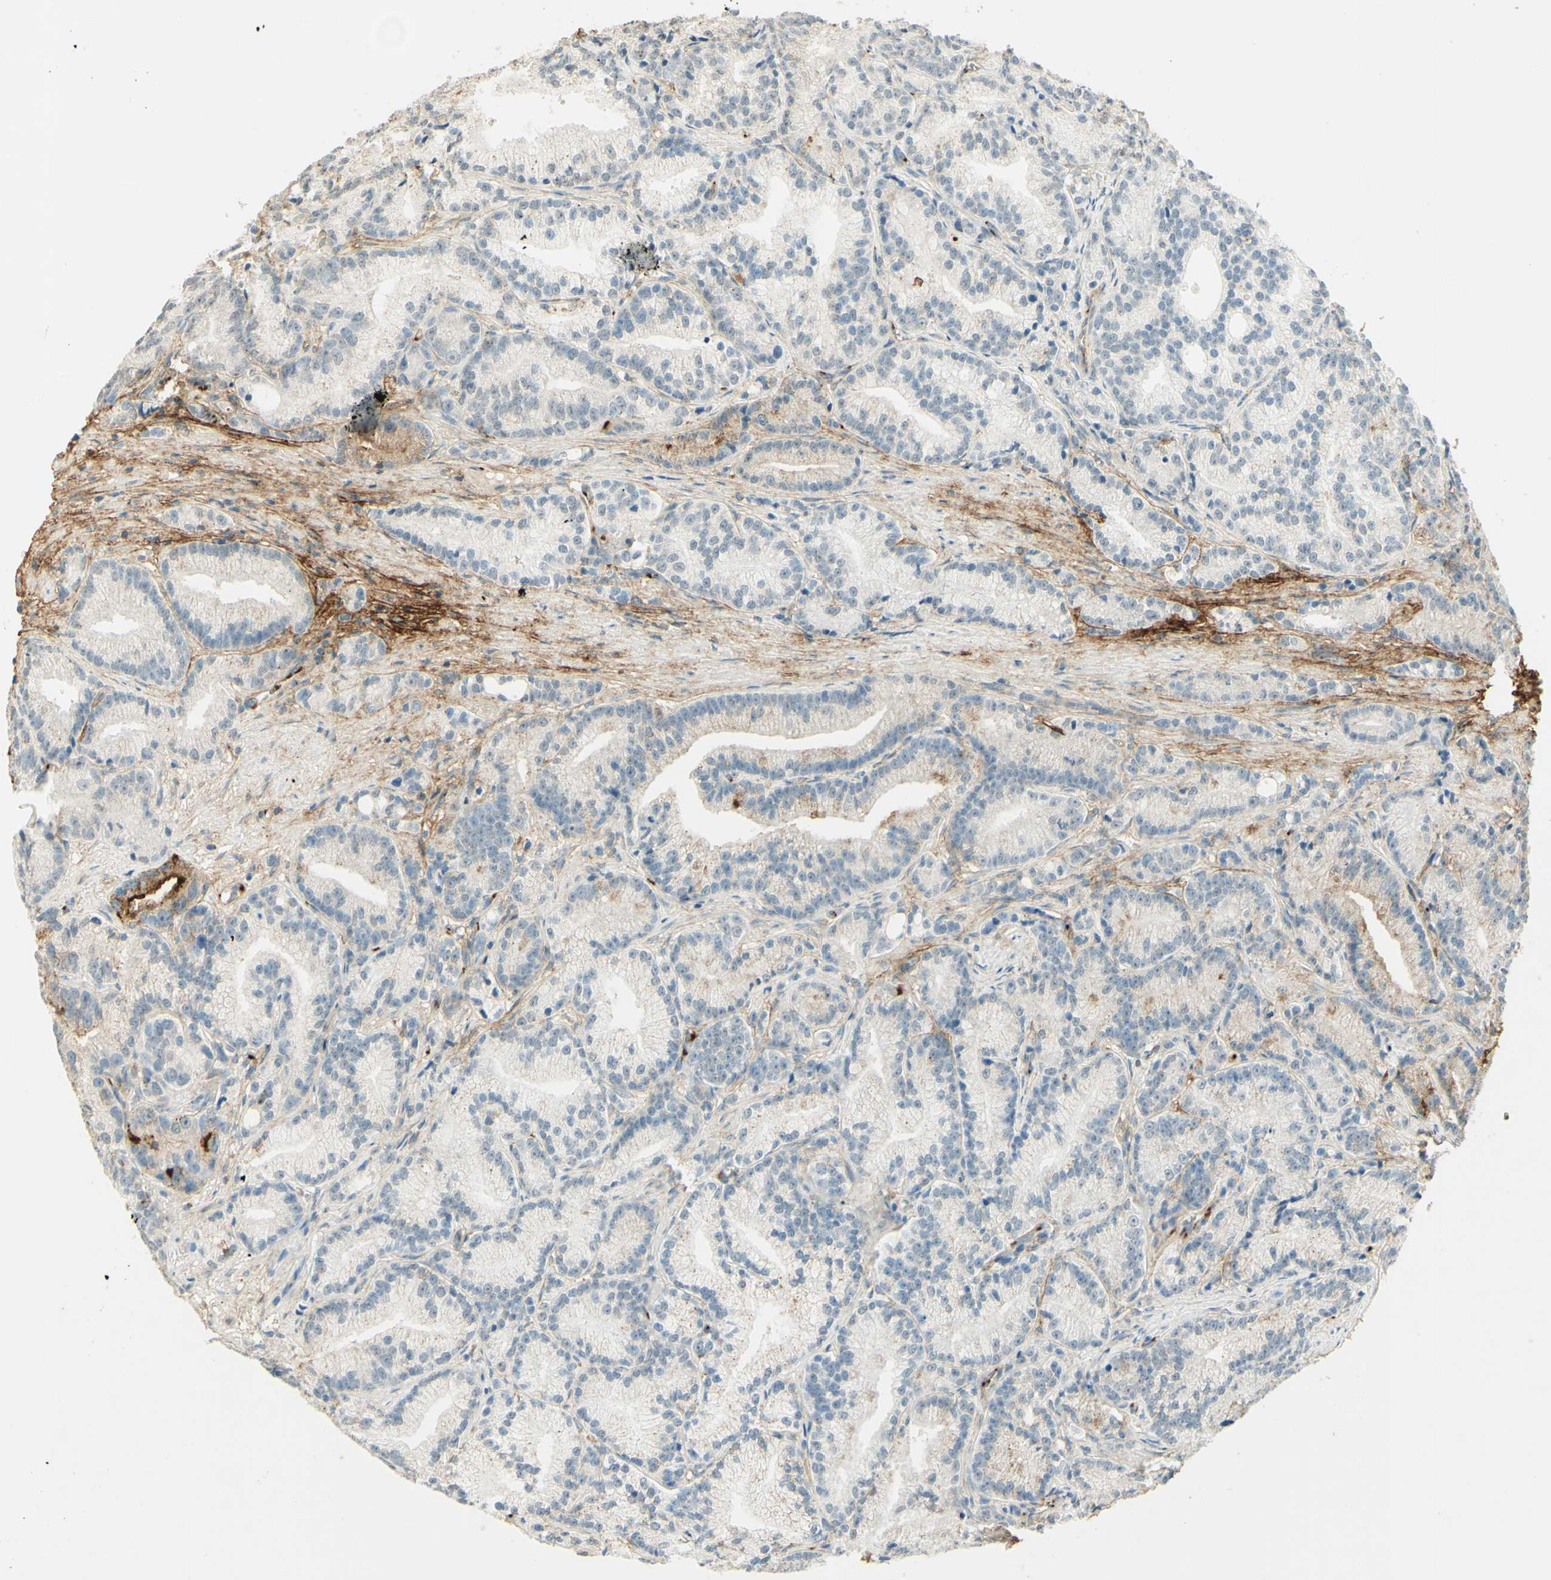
{"staining": {"intensity": "moderate", "quantity": "<25%", "location": "cytoplasmic/membranous"}, "tissue": "prostate cancer", "cell_type": "Tumor cells", "image_type": "cancer", "snomed": [{"axis": "morphology", "description": "Adenocarcinoma, Low grade"}, {"axis": "topography", "description": "Prostate"}], "caption": "Tumor cells demonstrate moderate cytoplasmic/membranous staining in about <25% of cells in prostate cancer (low-grade adenocarcinoma). (Brightfield microscopy of DAB IHC at high magnification).", "gene": "TNN", "patient": {"sex": "male", "age": 89}}